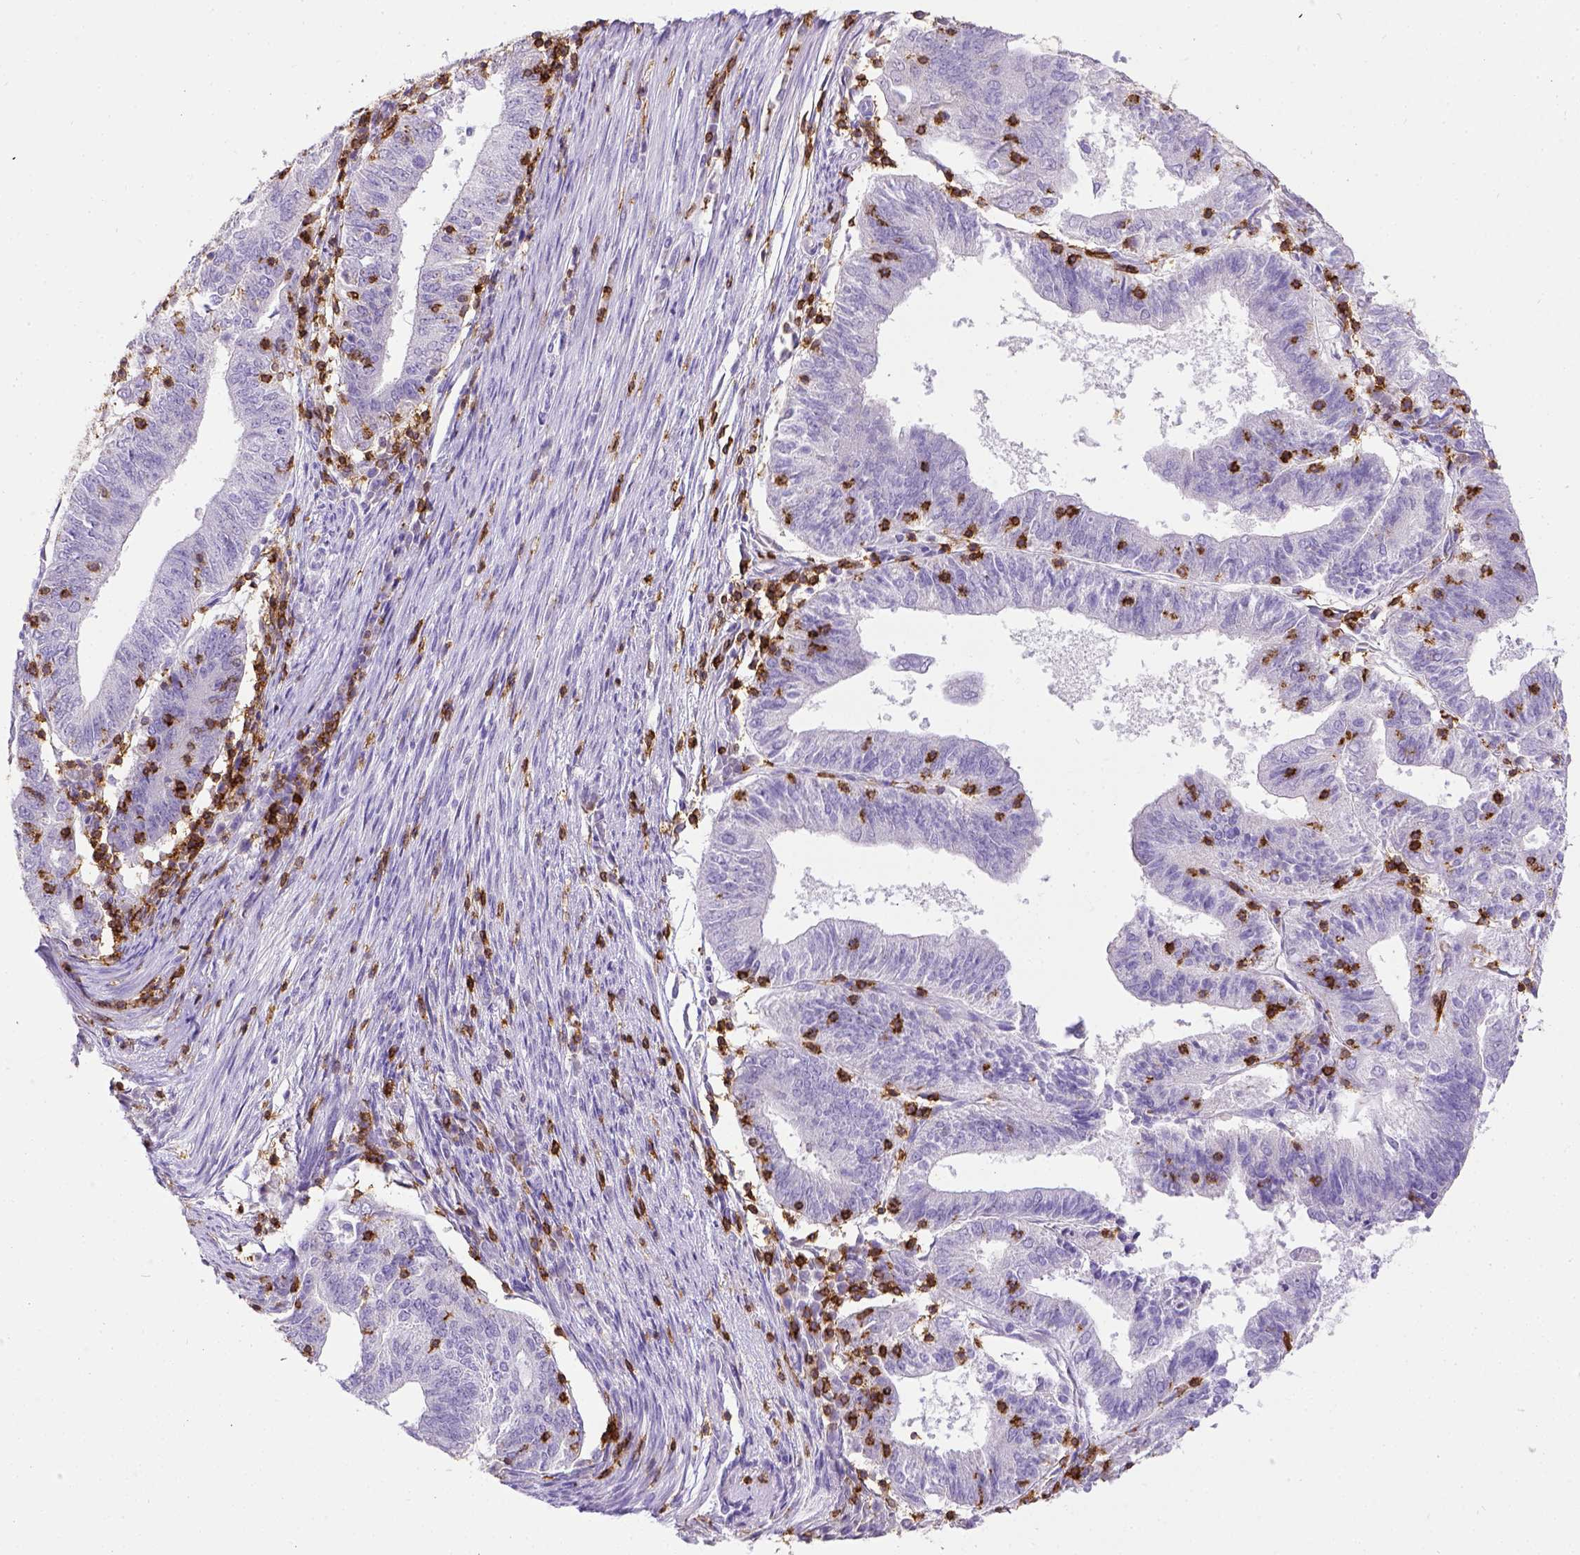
{"staining": {"intensity": "negative", "quantity": "none", "location": "none"}, "tissue": "endometrial cancer", "cell_type": "Tumor cells", "image_type": "cancer", "snomed": [{"axis": "morphology", "description": "Adenocarcinoma, NOS"}, {"axis": "topography", "description": "Endometrium"}], "caption": "Endometrial cancer stained for a protein using immunohistochemistry (IHC) exhibits no staining tumor cells.", "gene": "CD3E", "patient": {"sex": "female", "age": 82}}